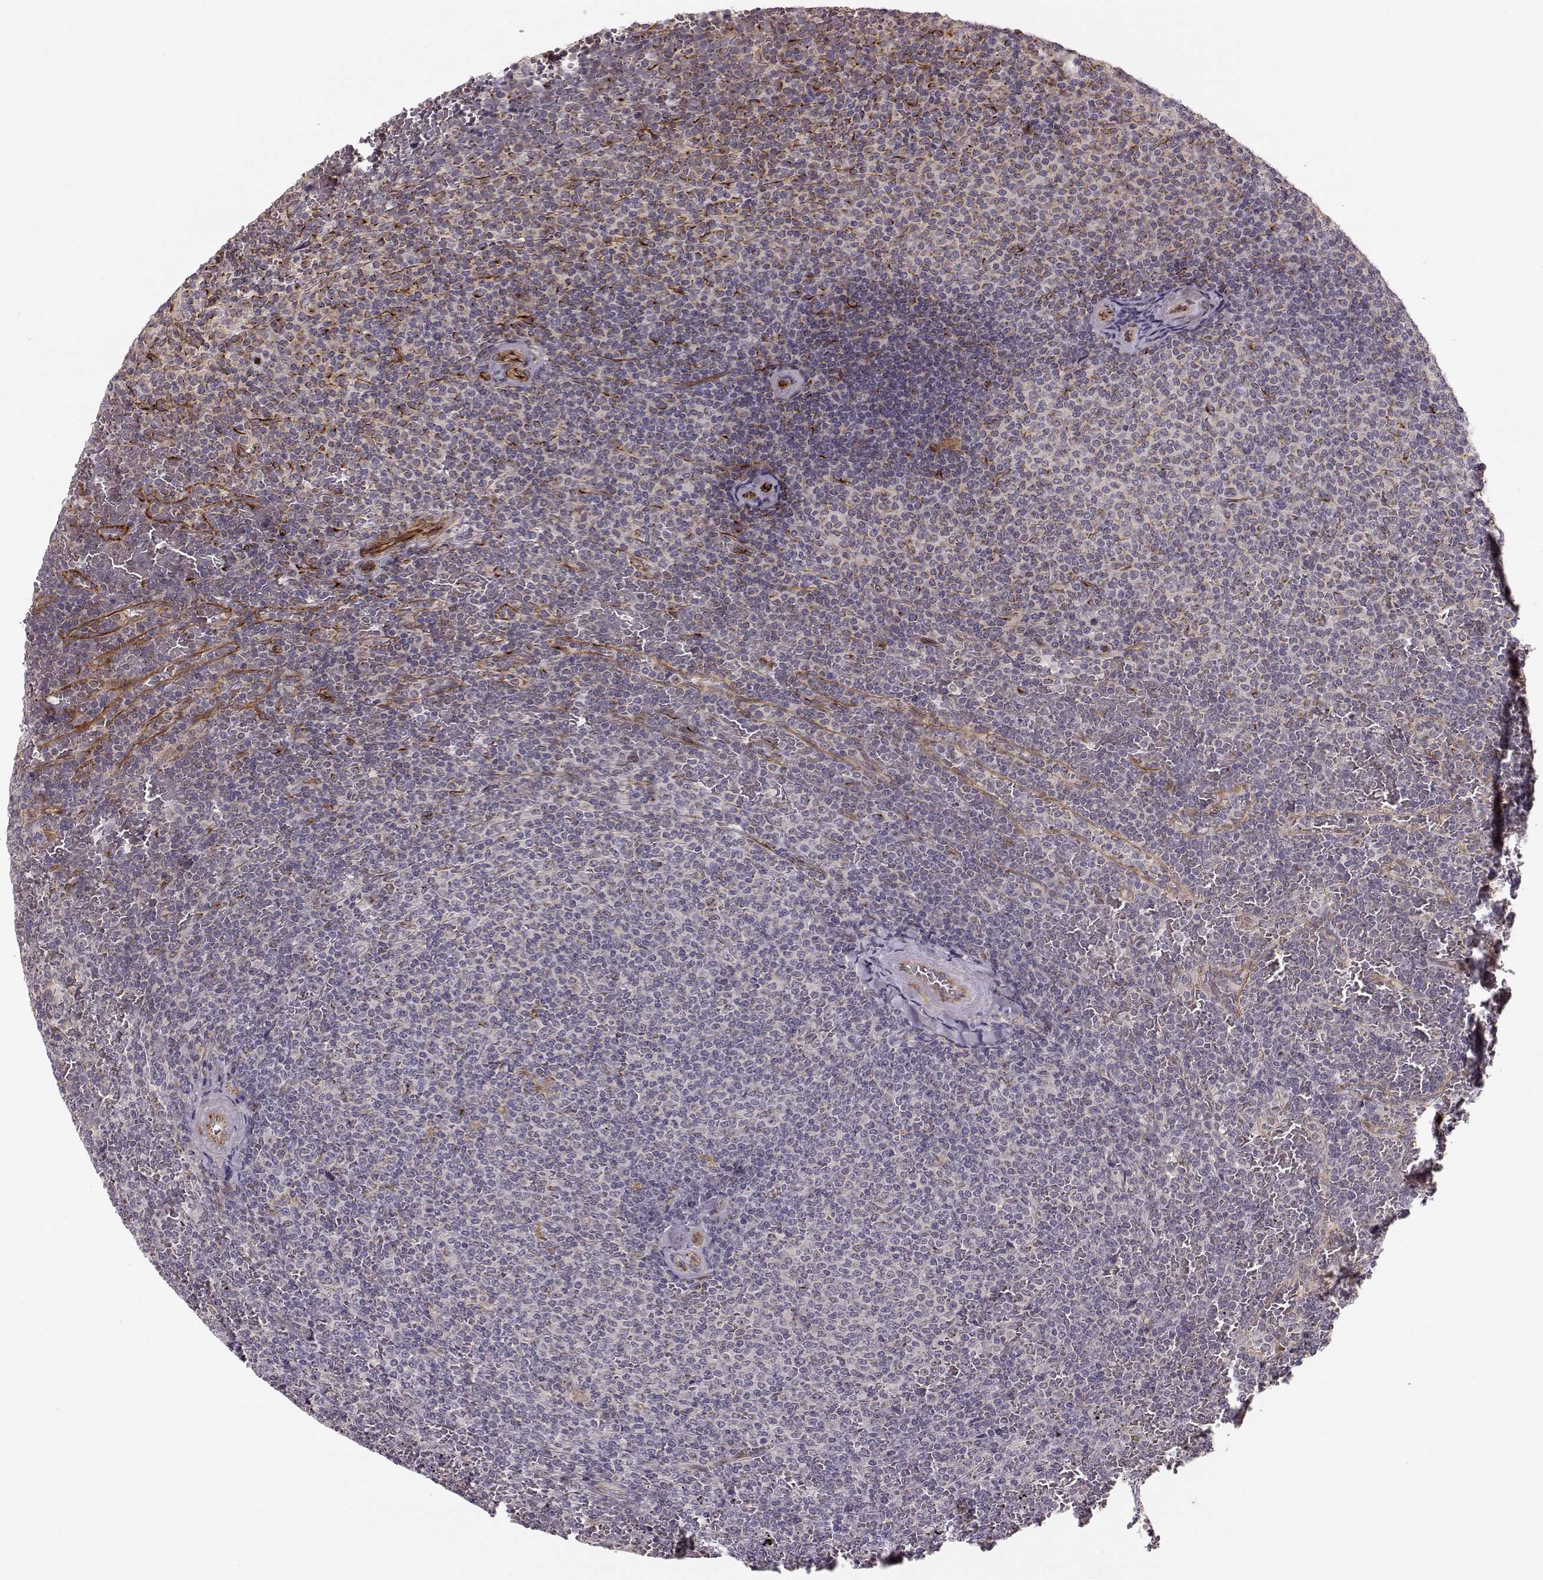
{"staining": {"intensity": "negative", "quantity": "none", "location": "none"}, "tissue": "lymphoma", "cell_type": "Tumor cells", "image_type": "cancer", "snomed": [{"axis": "morphology", "description": "Malignant lymphoma, non-Hodgkin's type, Low grade"}, {"axis": "topography", "description": "Spleen"}], "caption": "Protein analysis of lymphoma shows no significant expression in tumor cells.", "gene": "MTR", "patient": {"sex": "female", "age": 77}}